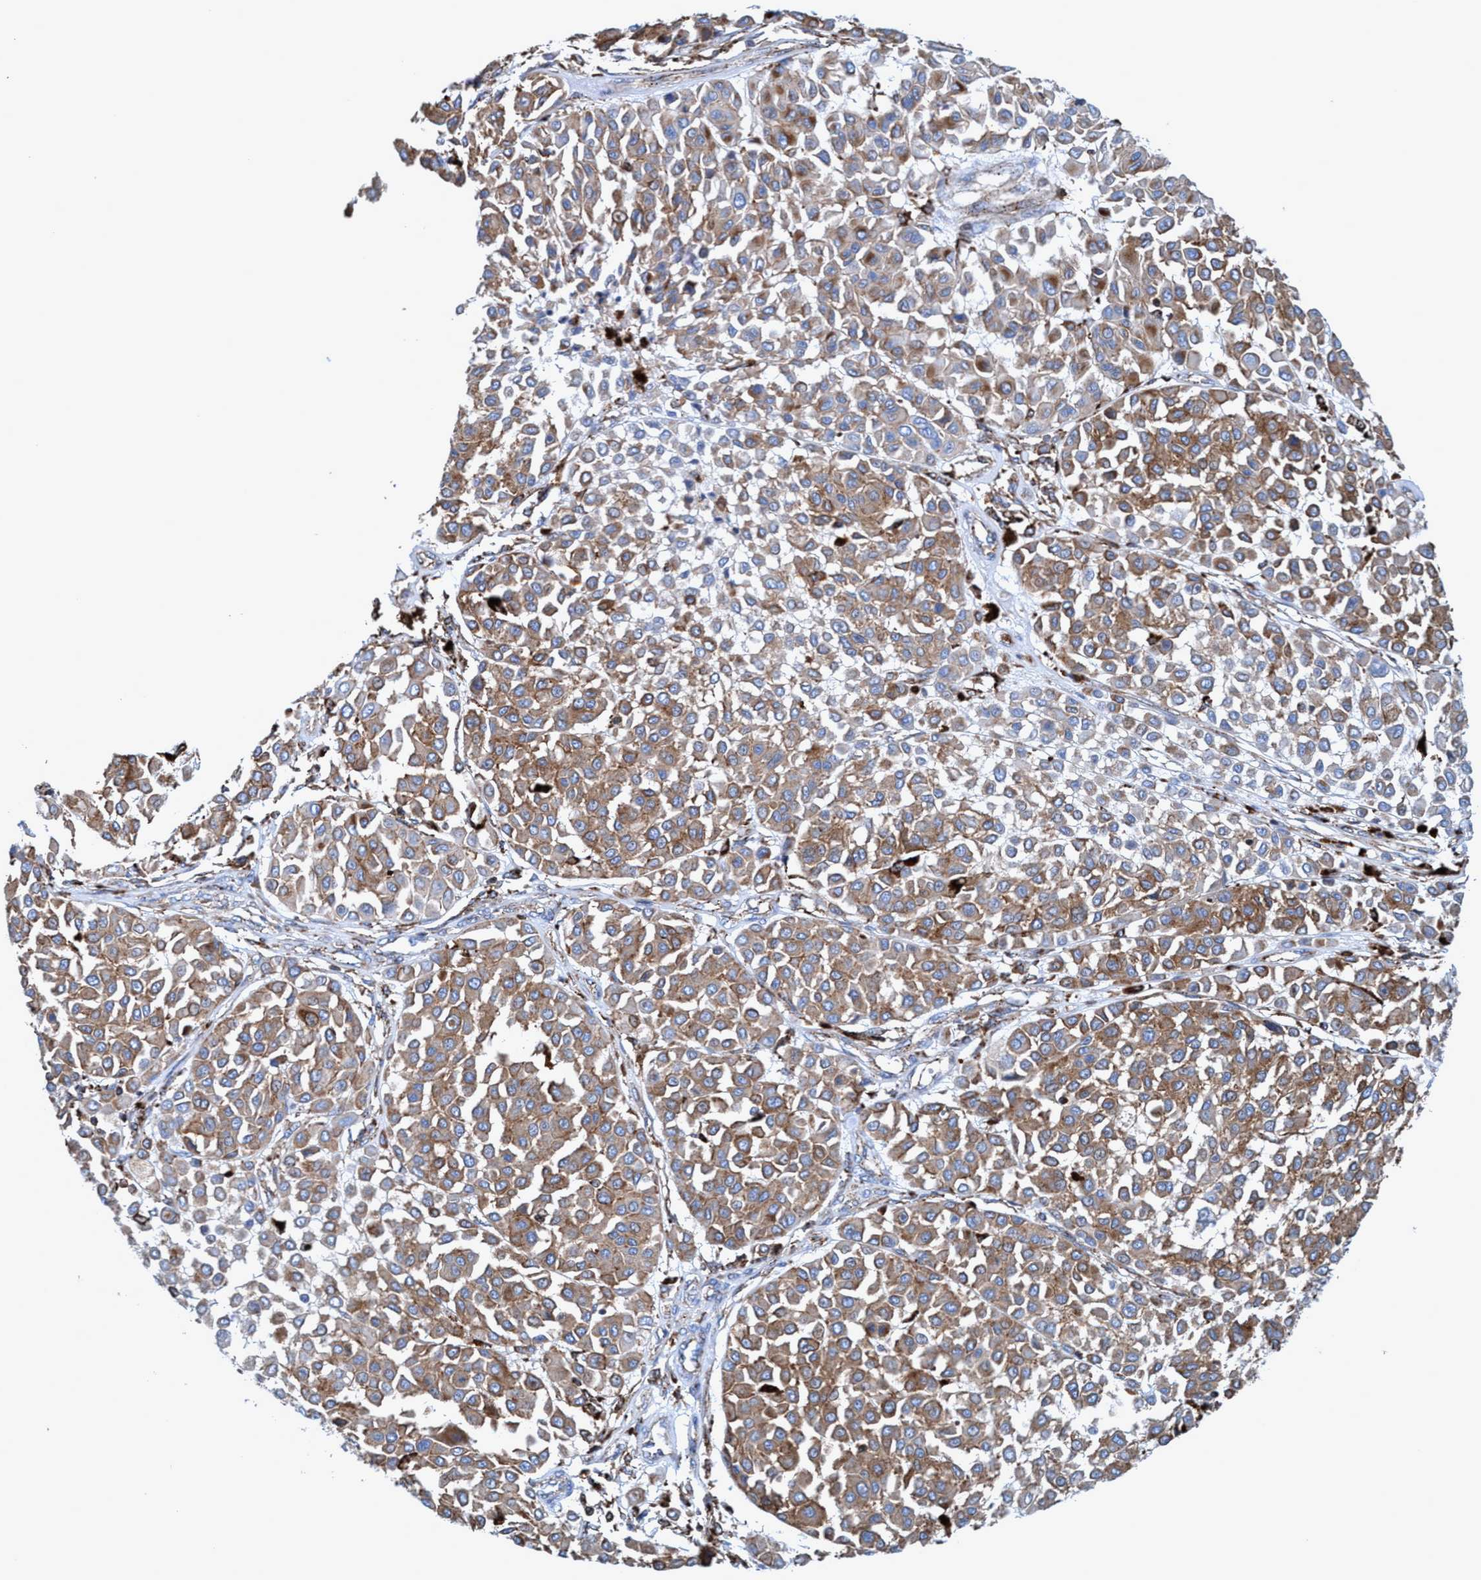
{"staining": {"intensity": "moderate", "quantity": ">75%", "location": "cytoplasmic/membranous"}, "tissue": "melanoma", "cell_type": "Tumor cells", "image_type": "cancer", "snomed": [{"axis": "morphology", "description": "Malignant melanoma, Metastatic site"}, {"axis": "topography", "description": "Soft tissue"}], "caption": "A brown stain highlights moderate cytoplasmic/membranous positivity of a protein in human malignant melanoma (metastatic site) tumor cells. (DAB (3,3'-diaminobenzidine) IHC, brown staining for protein, blue staining for nuclei).", "gene": "TRIM65", "patient": {"sex": "male", "age": 41}}